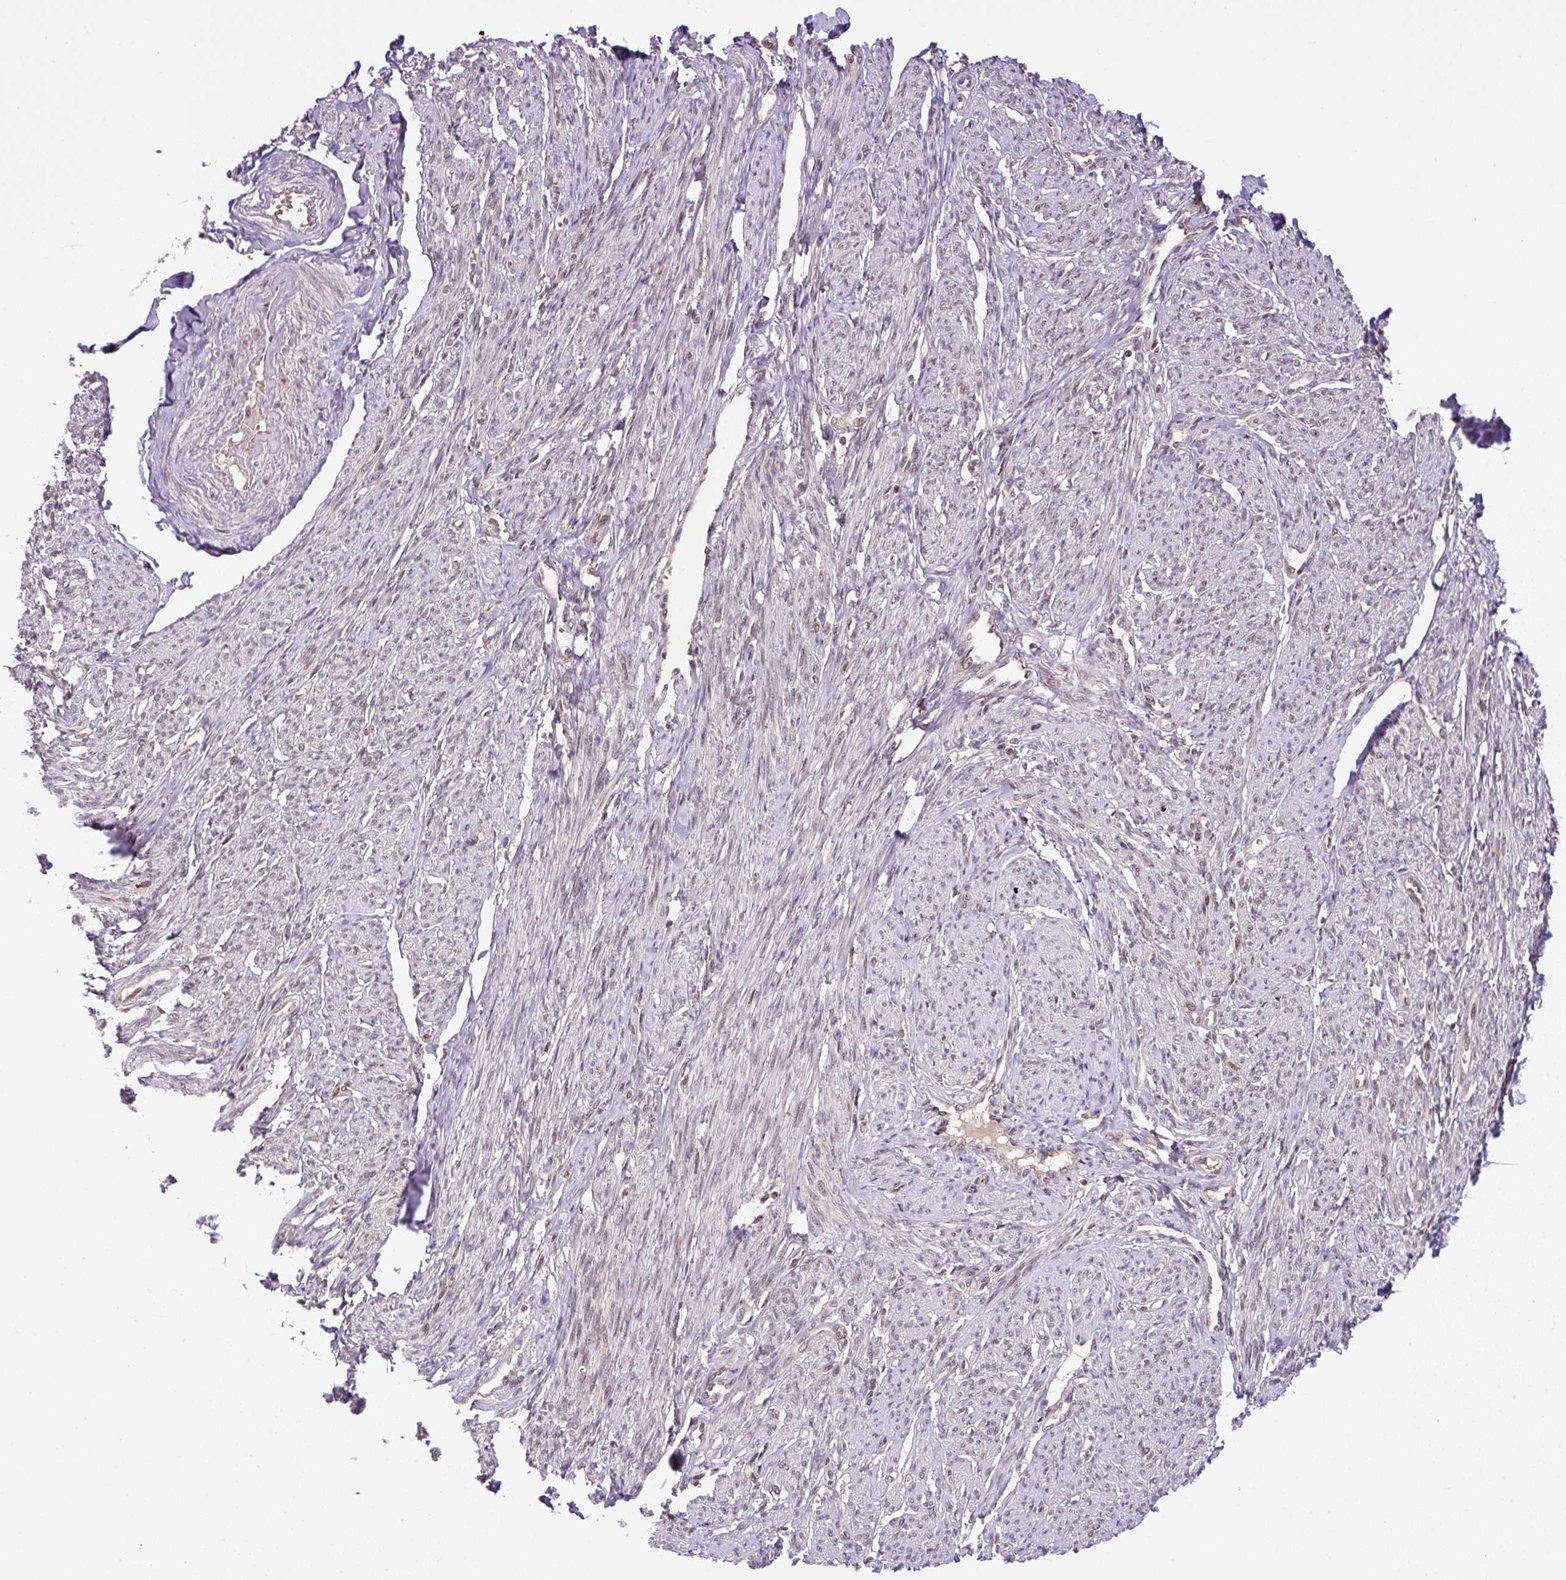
{"staining": {"intensity": "moderate", "quantity": "25%-75%", "location": "nuclear"}, "tissue": "smooth muscle", "cell_type": "Smooth muscle cells", "image_type": "normal", "snomed": [{"axis": "morphology", "description": "Normal tissue, NOS"}, {"axis": "topography", "description": "Smooth muscle"}], "caption": "This image reveals benign smooth muscle stained with immunohistochemistry to label a protein in brown. The nuclear of smooth muscle cells show moderate positivity for the protein. Nuclei are counter-stained blue.", "gene": "SGTA", "patient": {"sex": "female", "age": 65}}